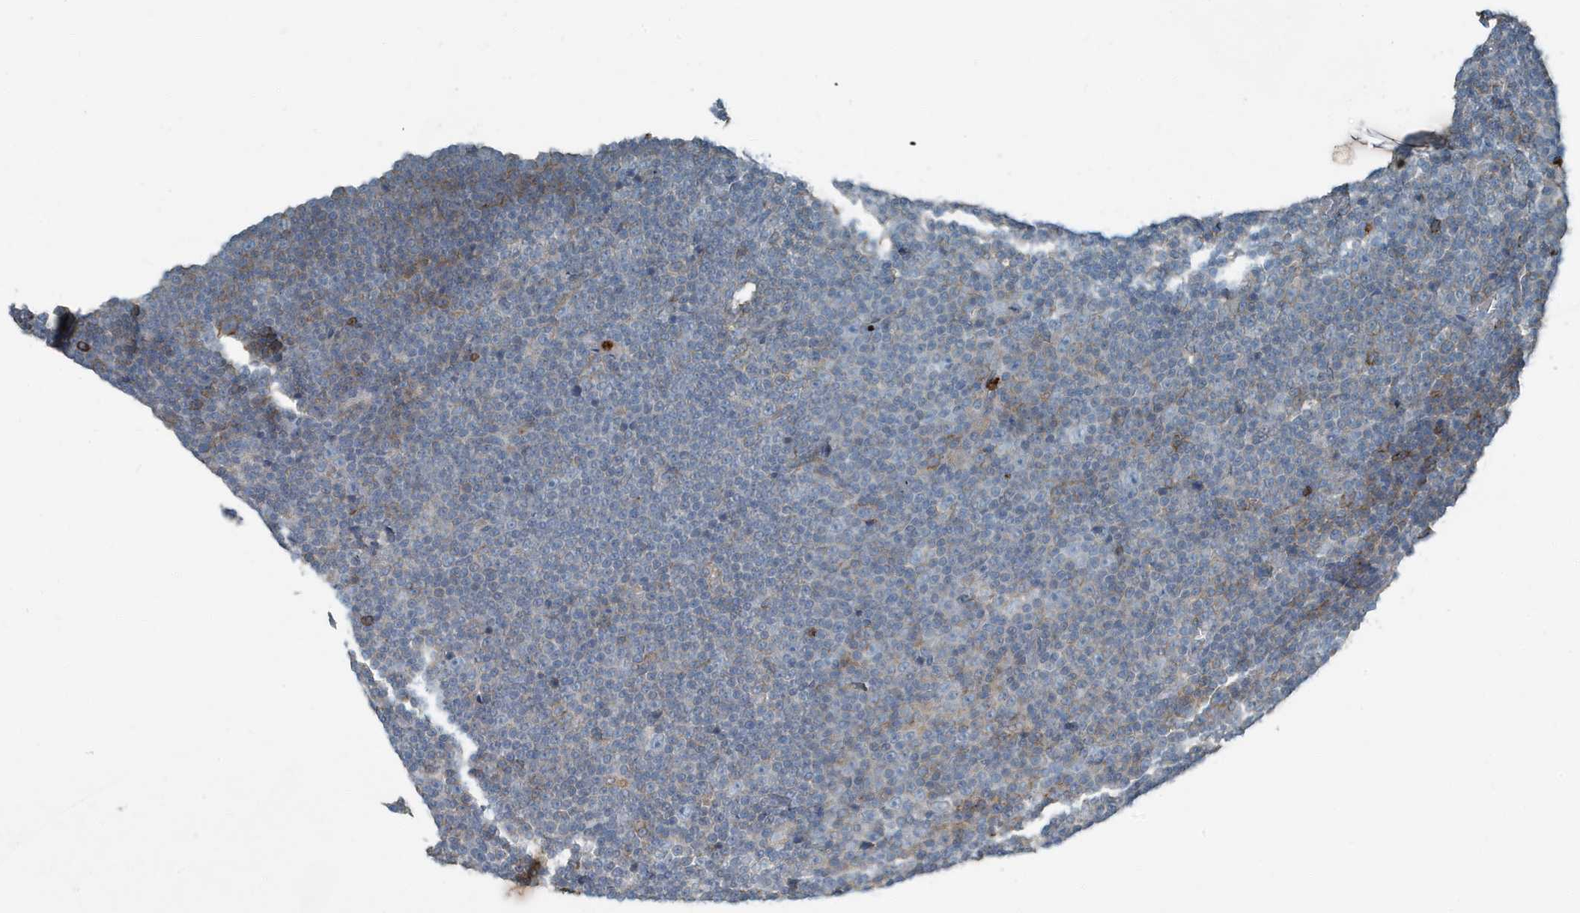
{"staining": {"intensity": "negative", "quantity": "none", "location": "none"}, "tissue": "lymphoma", "cell_type": "Tumor cells", "image_type": "cancer", "snomed": [{"axis": "morphology", "description": "Malignant lymphoma, non-Hodgkin's type, Low grade"}, {"axis": "topography", "description": "Lymph node"}], "caption": "Photomicrograph shows no significant protein staining in tumor cells of lymphoma.", "gene": "DAPP1", "patient": {"sex": "female", "age": 67}}